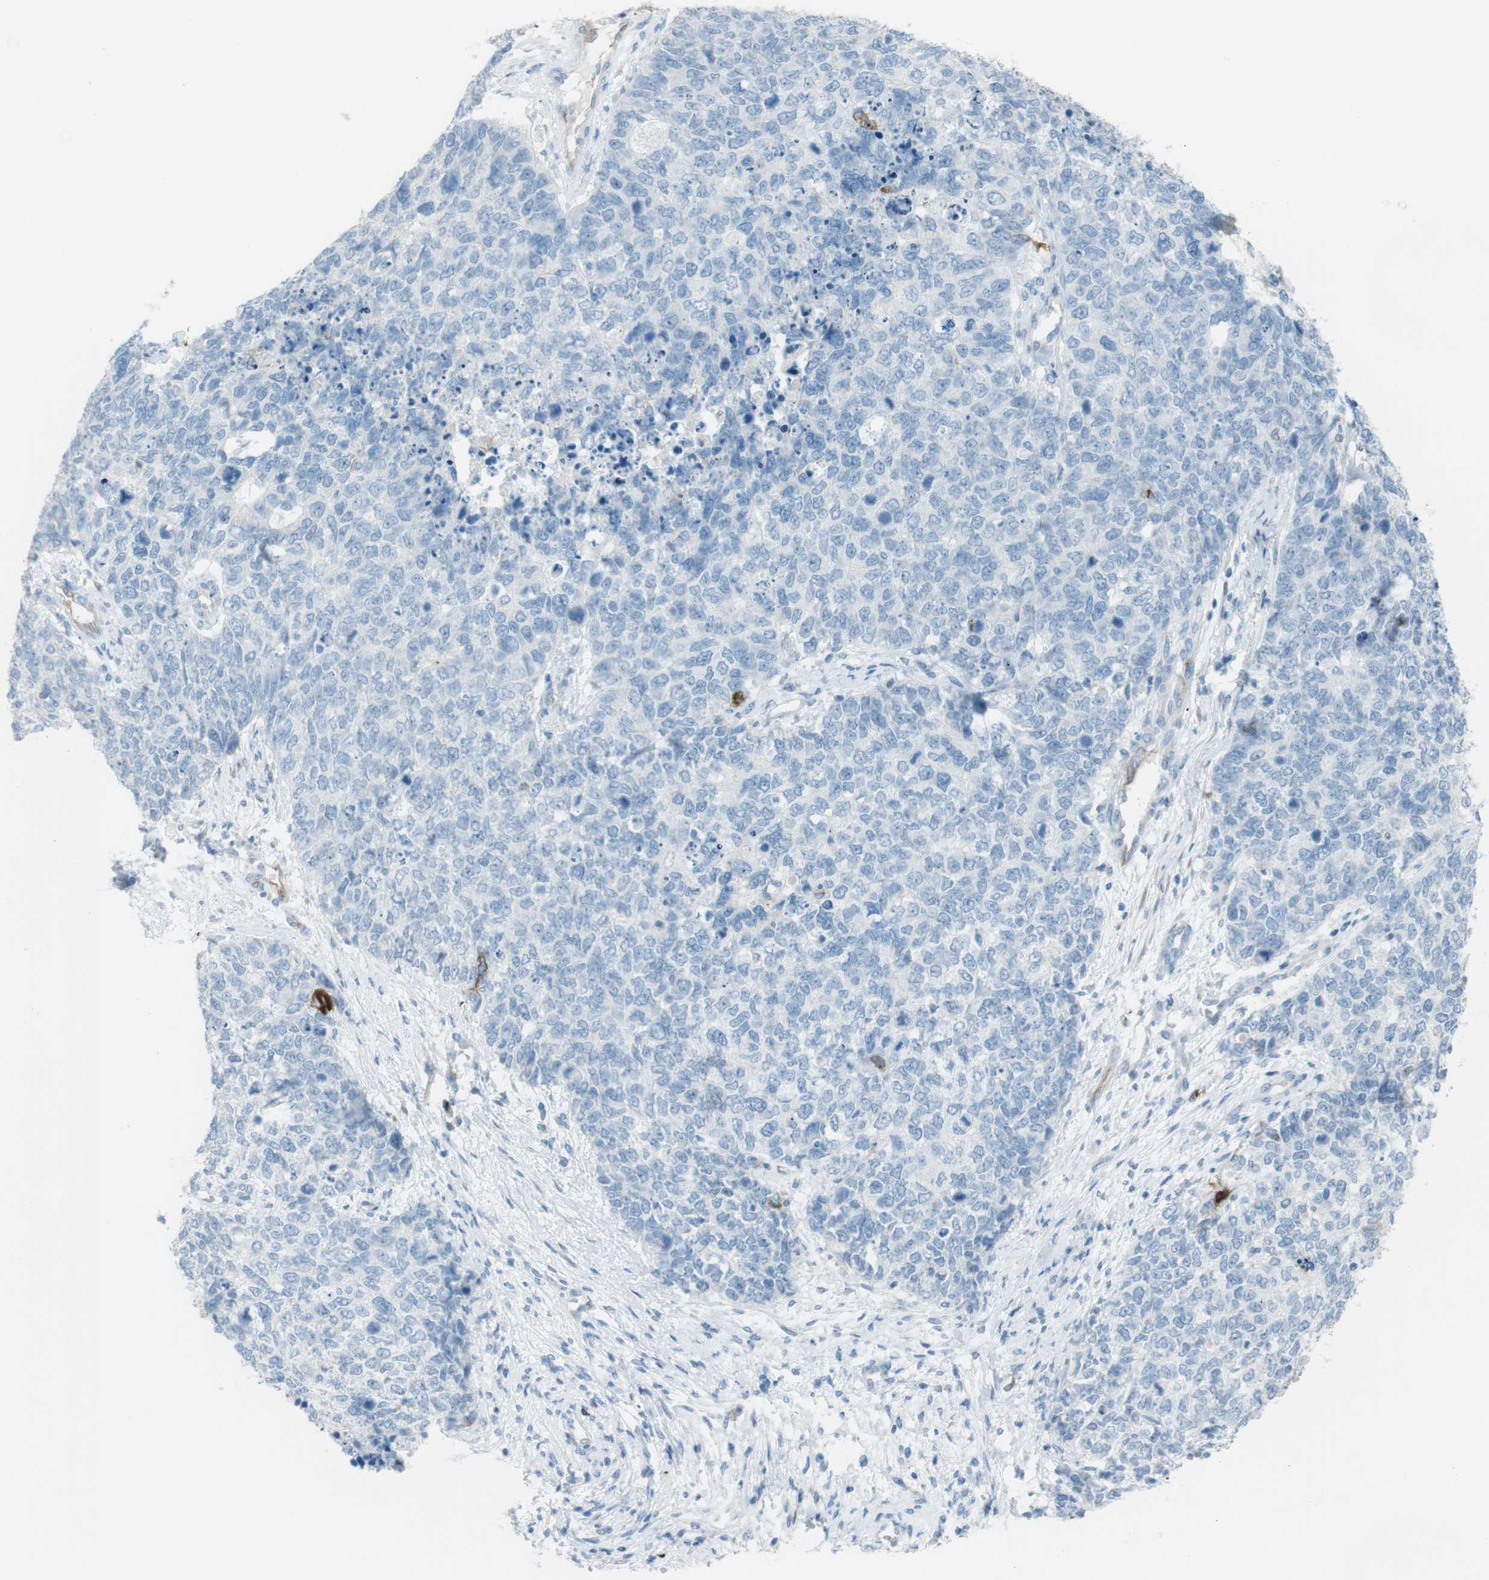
{"staining": {"intensity": "negative", "quantity": "none", "location": "none"}, "tissue": "cervical cancer", "cell_type": "Tumor cells", "image_type": "cancer", "snomed": [{"axis": "morphology", "description": "Squamous cell carcinoma, NOS"}, {"axis": "topography", "description": "Cervix"}], "caption": "Protein analysis of cervical cancer demonstrates no significant staining in tumor cells.", "gene": "TUBB2A", "patient": {"sex": "female", "age": 63}}